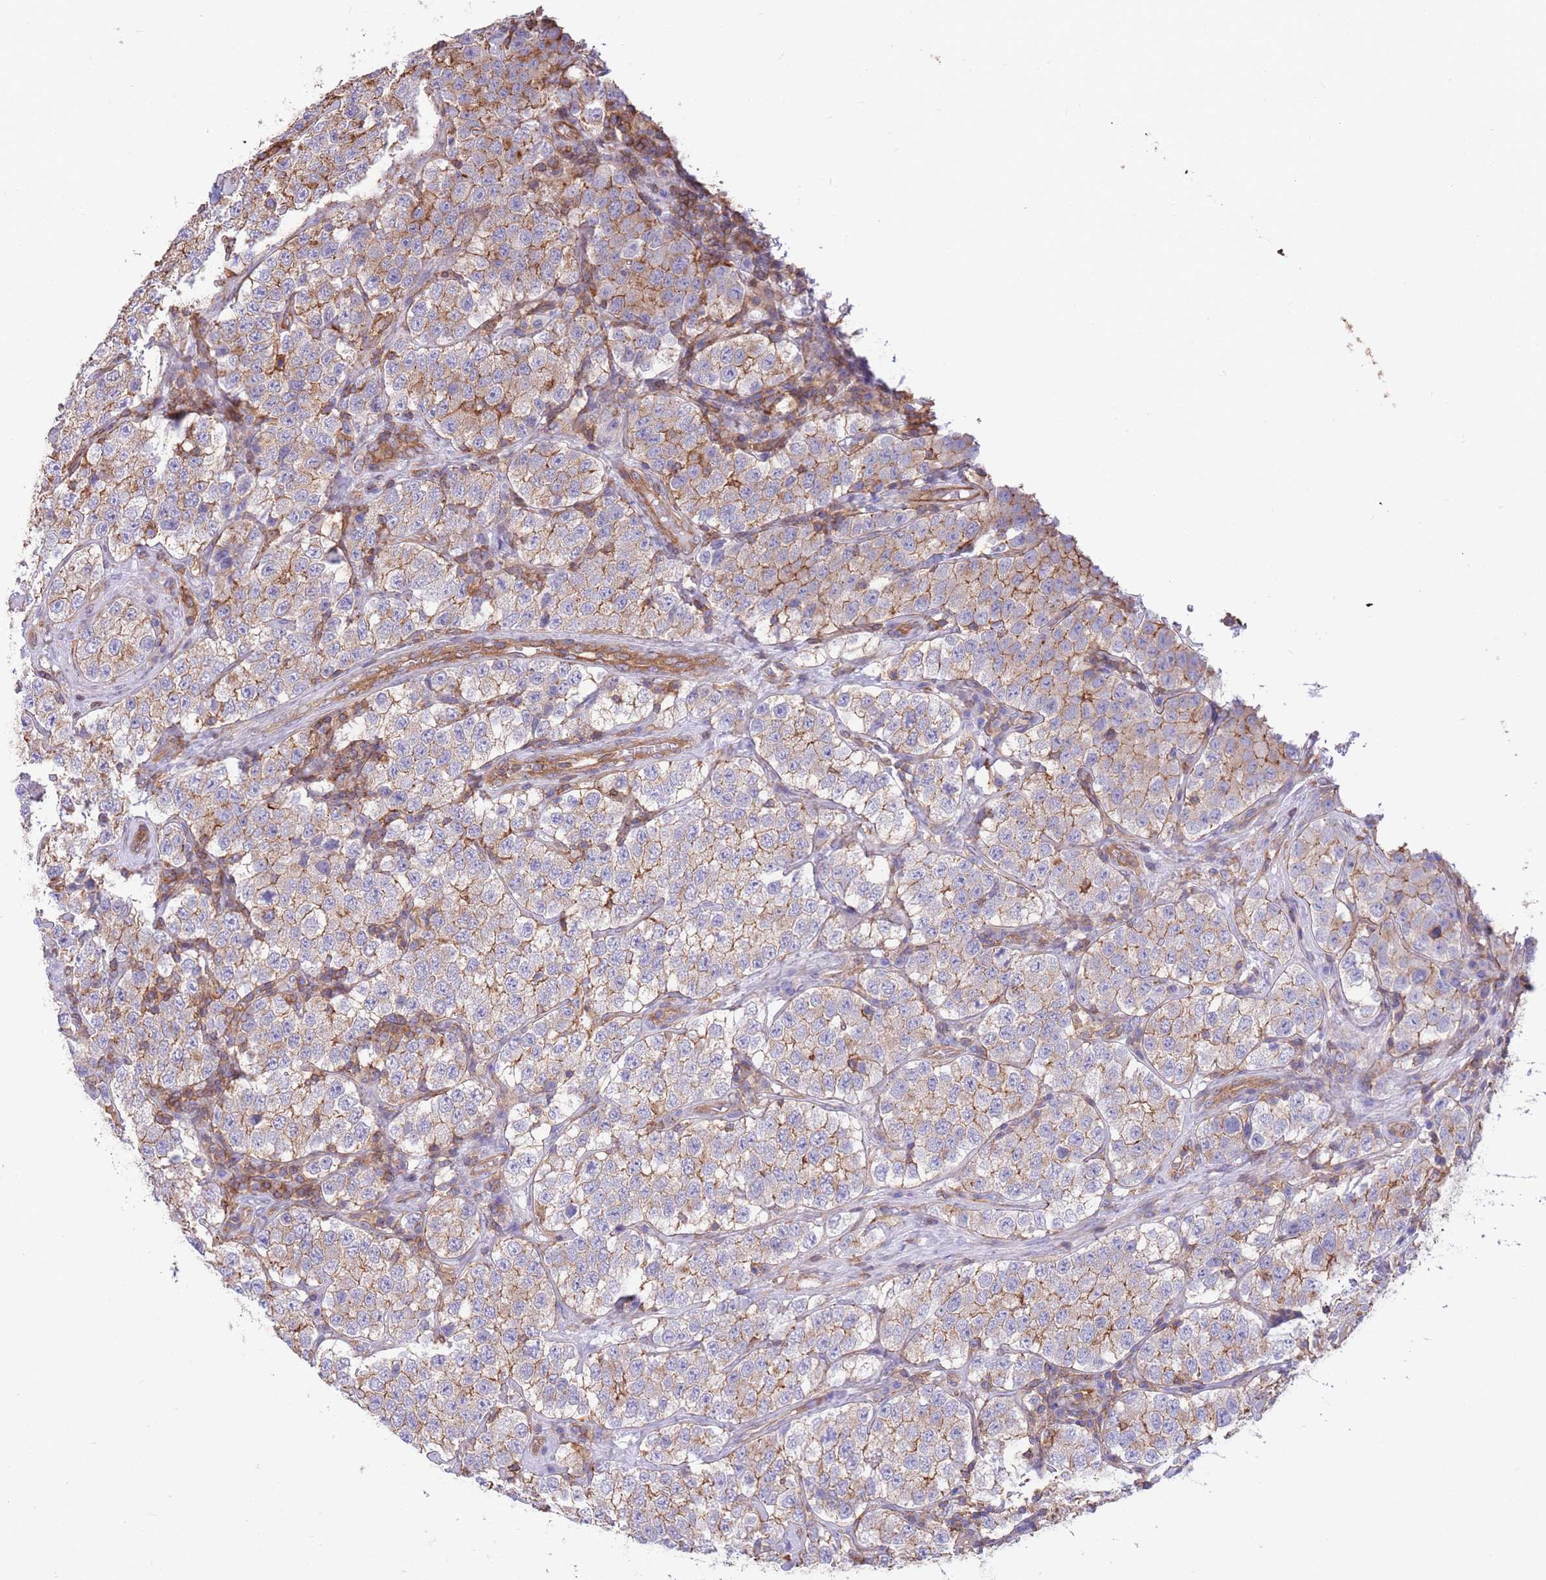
{"staining": {"intensity": "moderate", "quantity": "25%-75%", "location": "cytoplasmic/membranous"}, "tissue": "testis cancer", "cell_type": "Tumor cells", "image_type": "cancer", "snomed": [{"axis": "morphology", "description": "Seminoma, NOS"}, {"axis": "topography", "description": "Testis"}], "caption": "Brown immunohistochemical staining in seminoma (testis) reveals moderate cytoplasmic/membranous expression in about 25%-75% of tumor cells.", "gene": "LRRN4CL", "patient": {"sex": "male", "age": 34}}